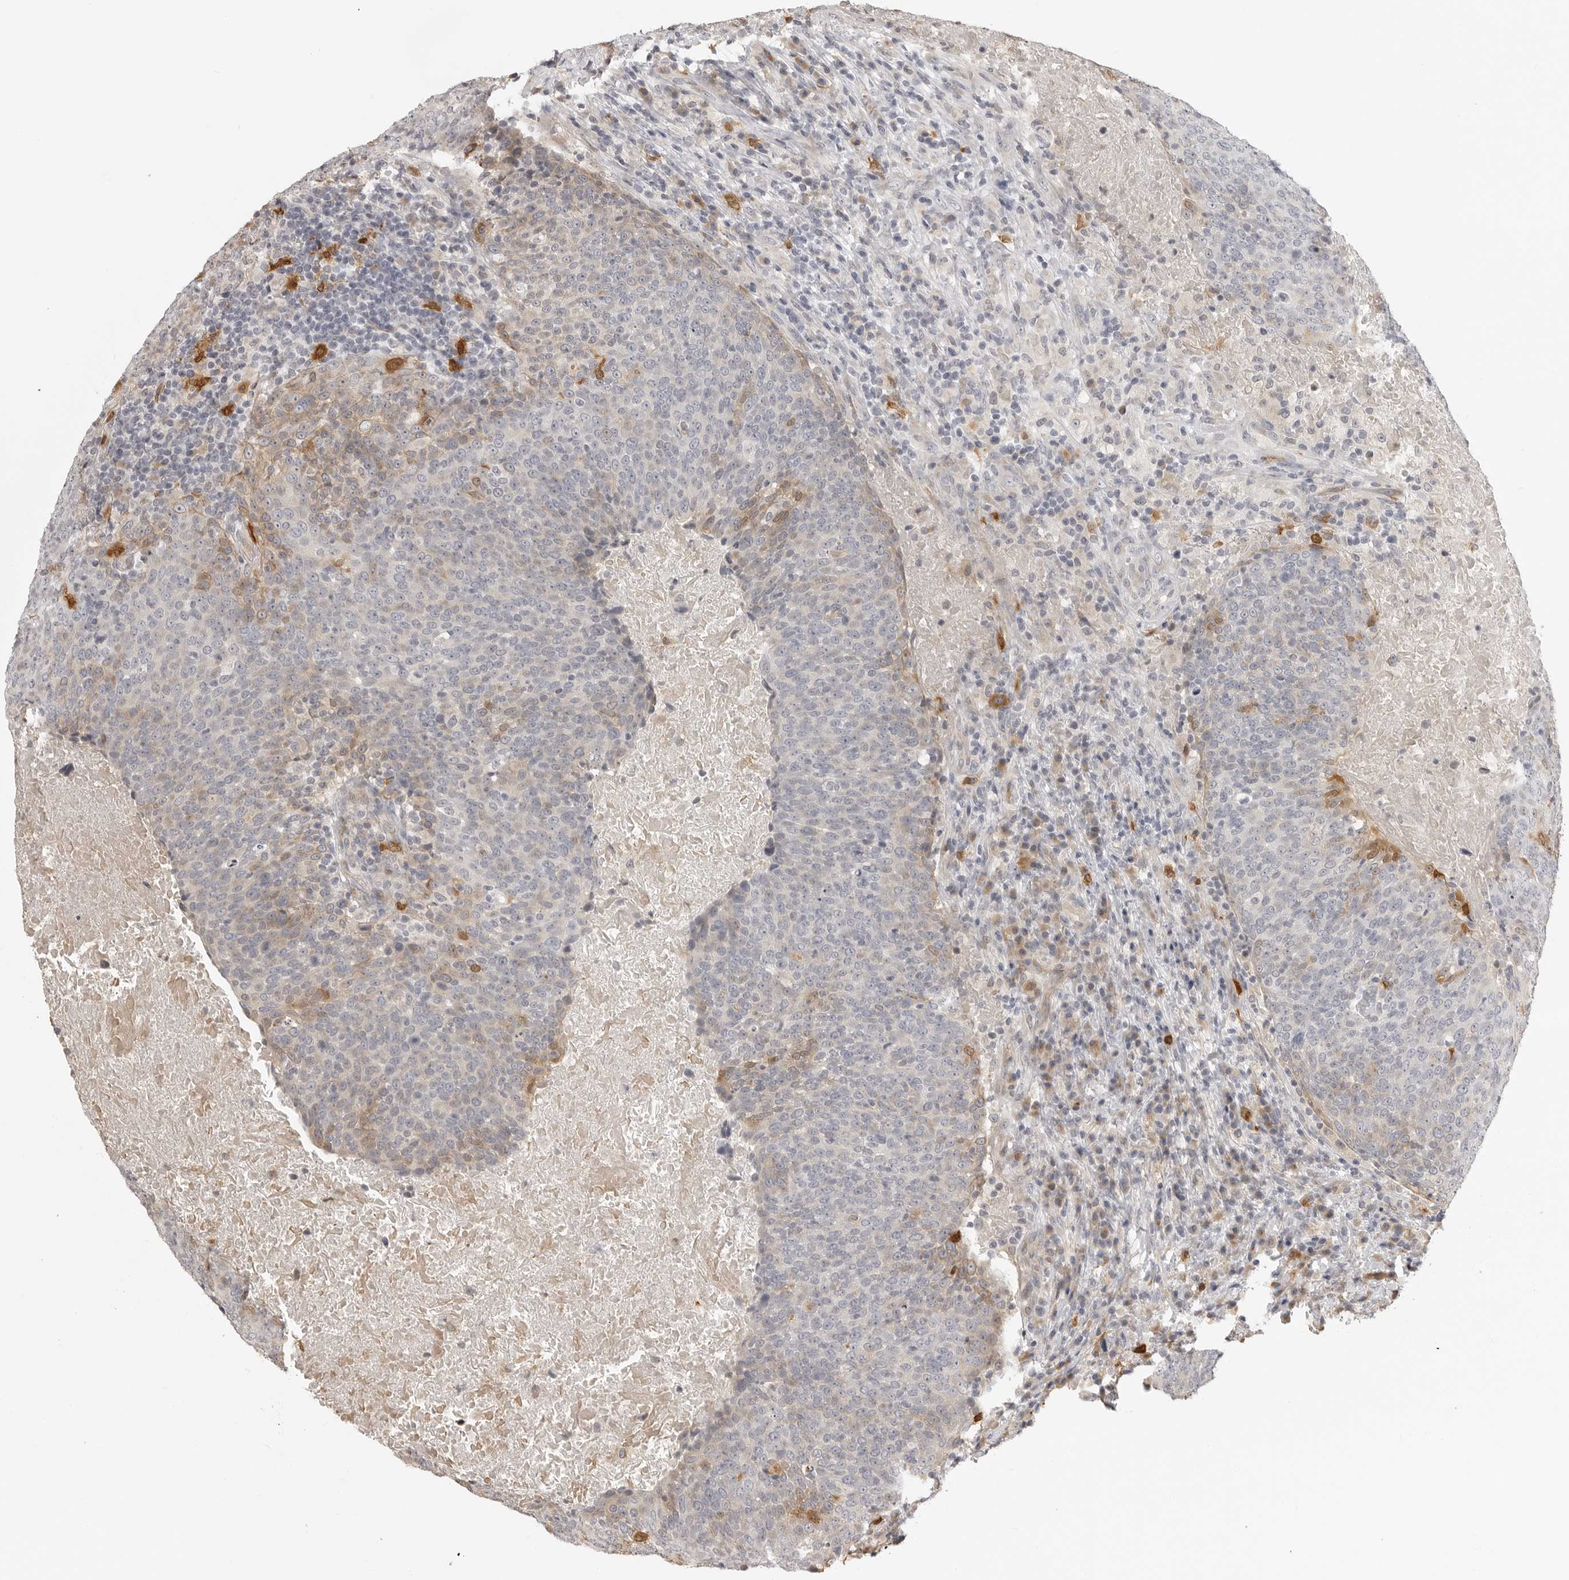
{"staining": {"intensity": "weak", "quantity": "<25%", "location": "cytoplasmic/membranous"}, "tissue": "head and neck cancer", "cell_type": "Tumor cells", "image_type": "cancer", "snomed": [{"axis": "morphology", "description": "Squamous cell carcinoma, NOS"}, {"axis": "morphology", "description": "Squamous cell carcinoma, metastatic, NOS"}, {"axis": "topography", "description": "Lymph node"}, {"axis": "topography", "description": "Head-Neck"}], "caption": "An immunohistochemistry (IHC) image of head and neck metastatic squamous cell carcinoma is shown. There is no staining in tumor cells of head and neck metastatic squamous cell carcinoma.", "gene": "IDO1", "patient": {"sex": "male", "age": 62}}